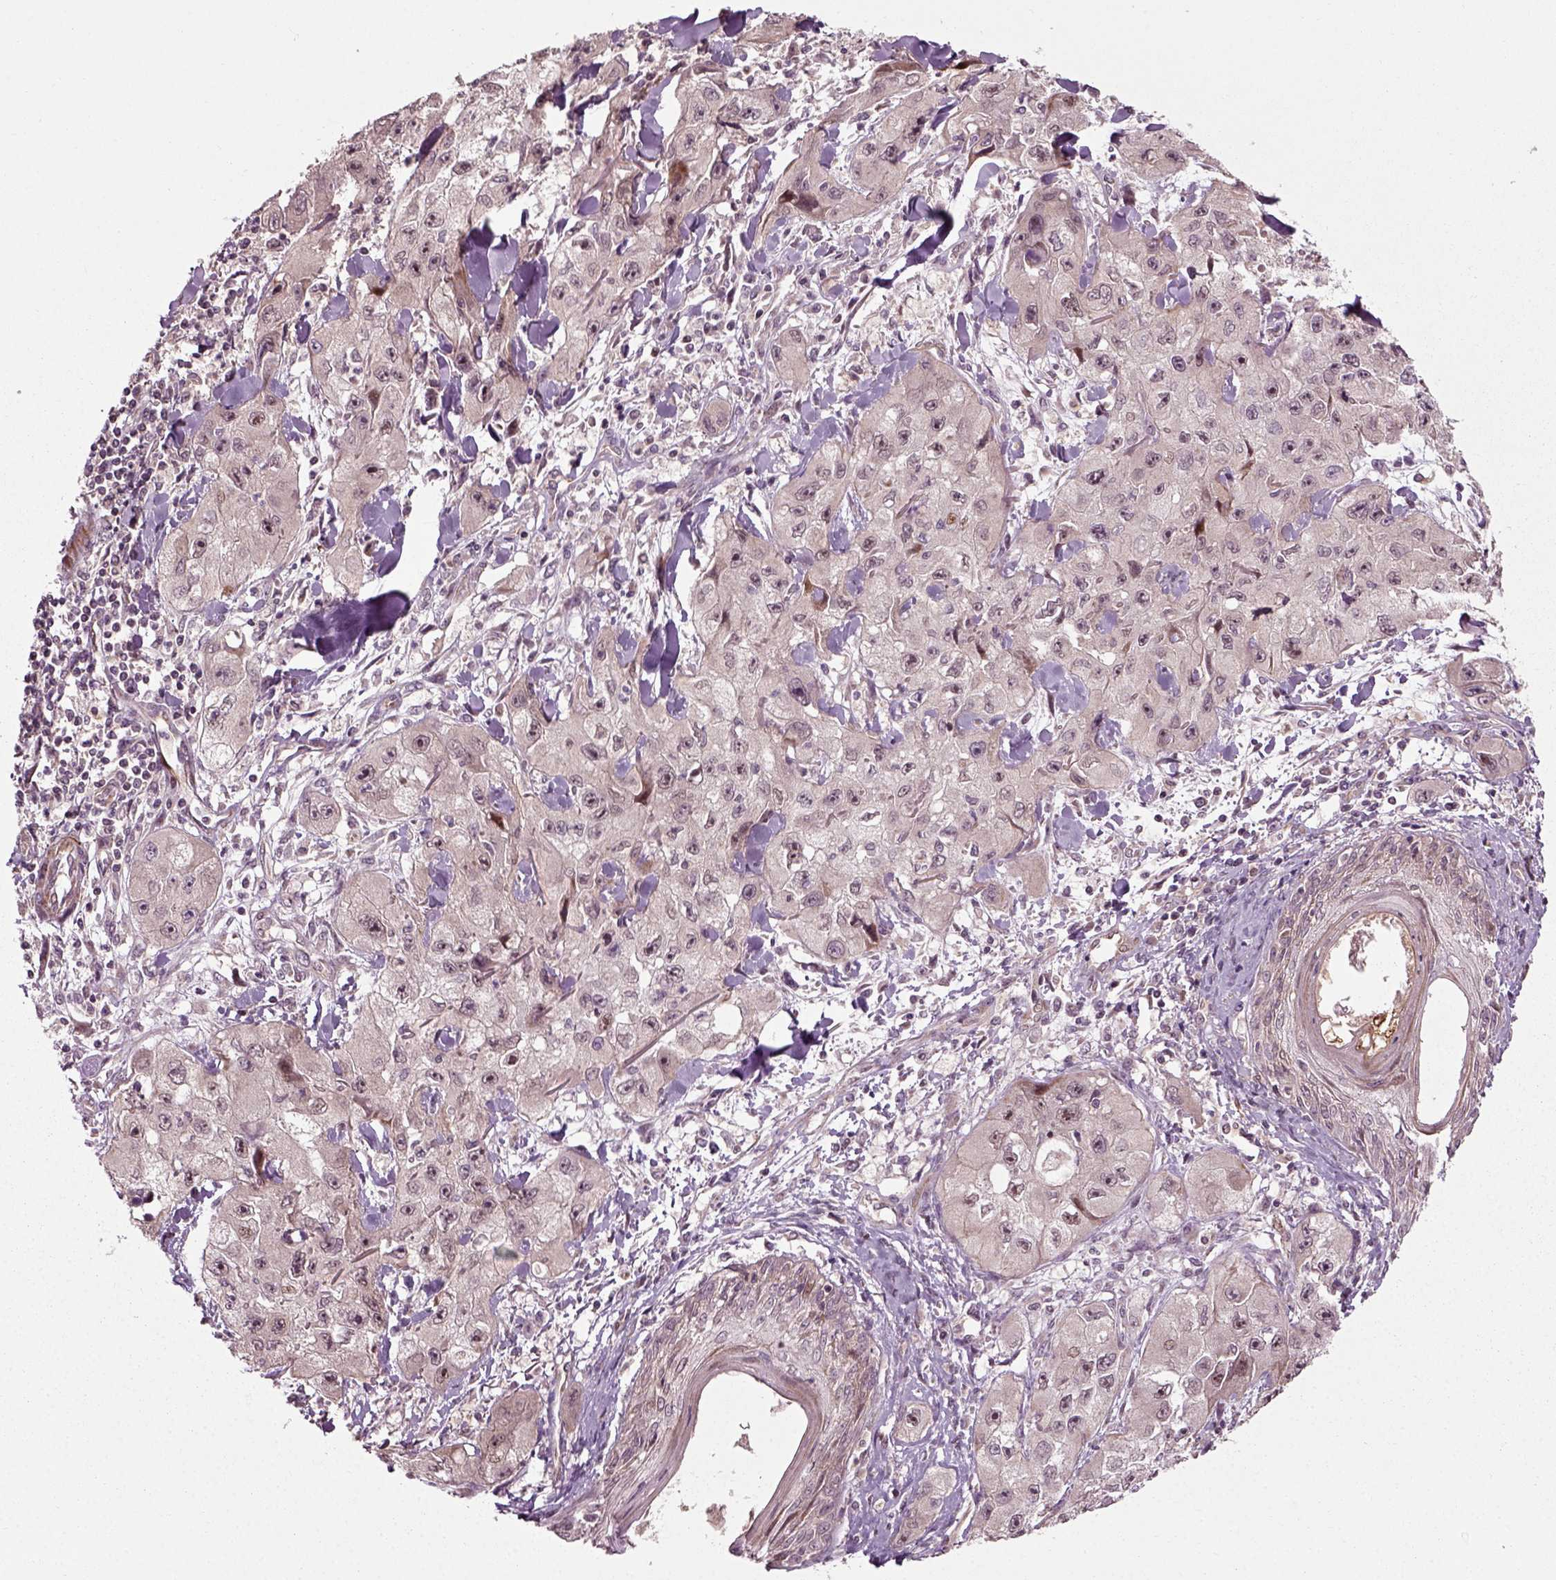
{"staining": {"intensity": "negative", "quantity": "none", "location": "none"}, "tissue": "skin cancer", "cell_type": "Tumor cells", "image_type": "cancer", "snomed": [{"axis": "morphology", "description": "Squamous cell carcinoma, NOS"}, {"axis": "topography", "description": "Skin"}, {"axis": "topography", "description": "Subcutis"}], "caption": "Human skin cancer stained for a protein using IHC exhibits no expression in tumor cells.", "gene": "PLCD3", "patient": {"sex": "male", "age": 73}}